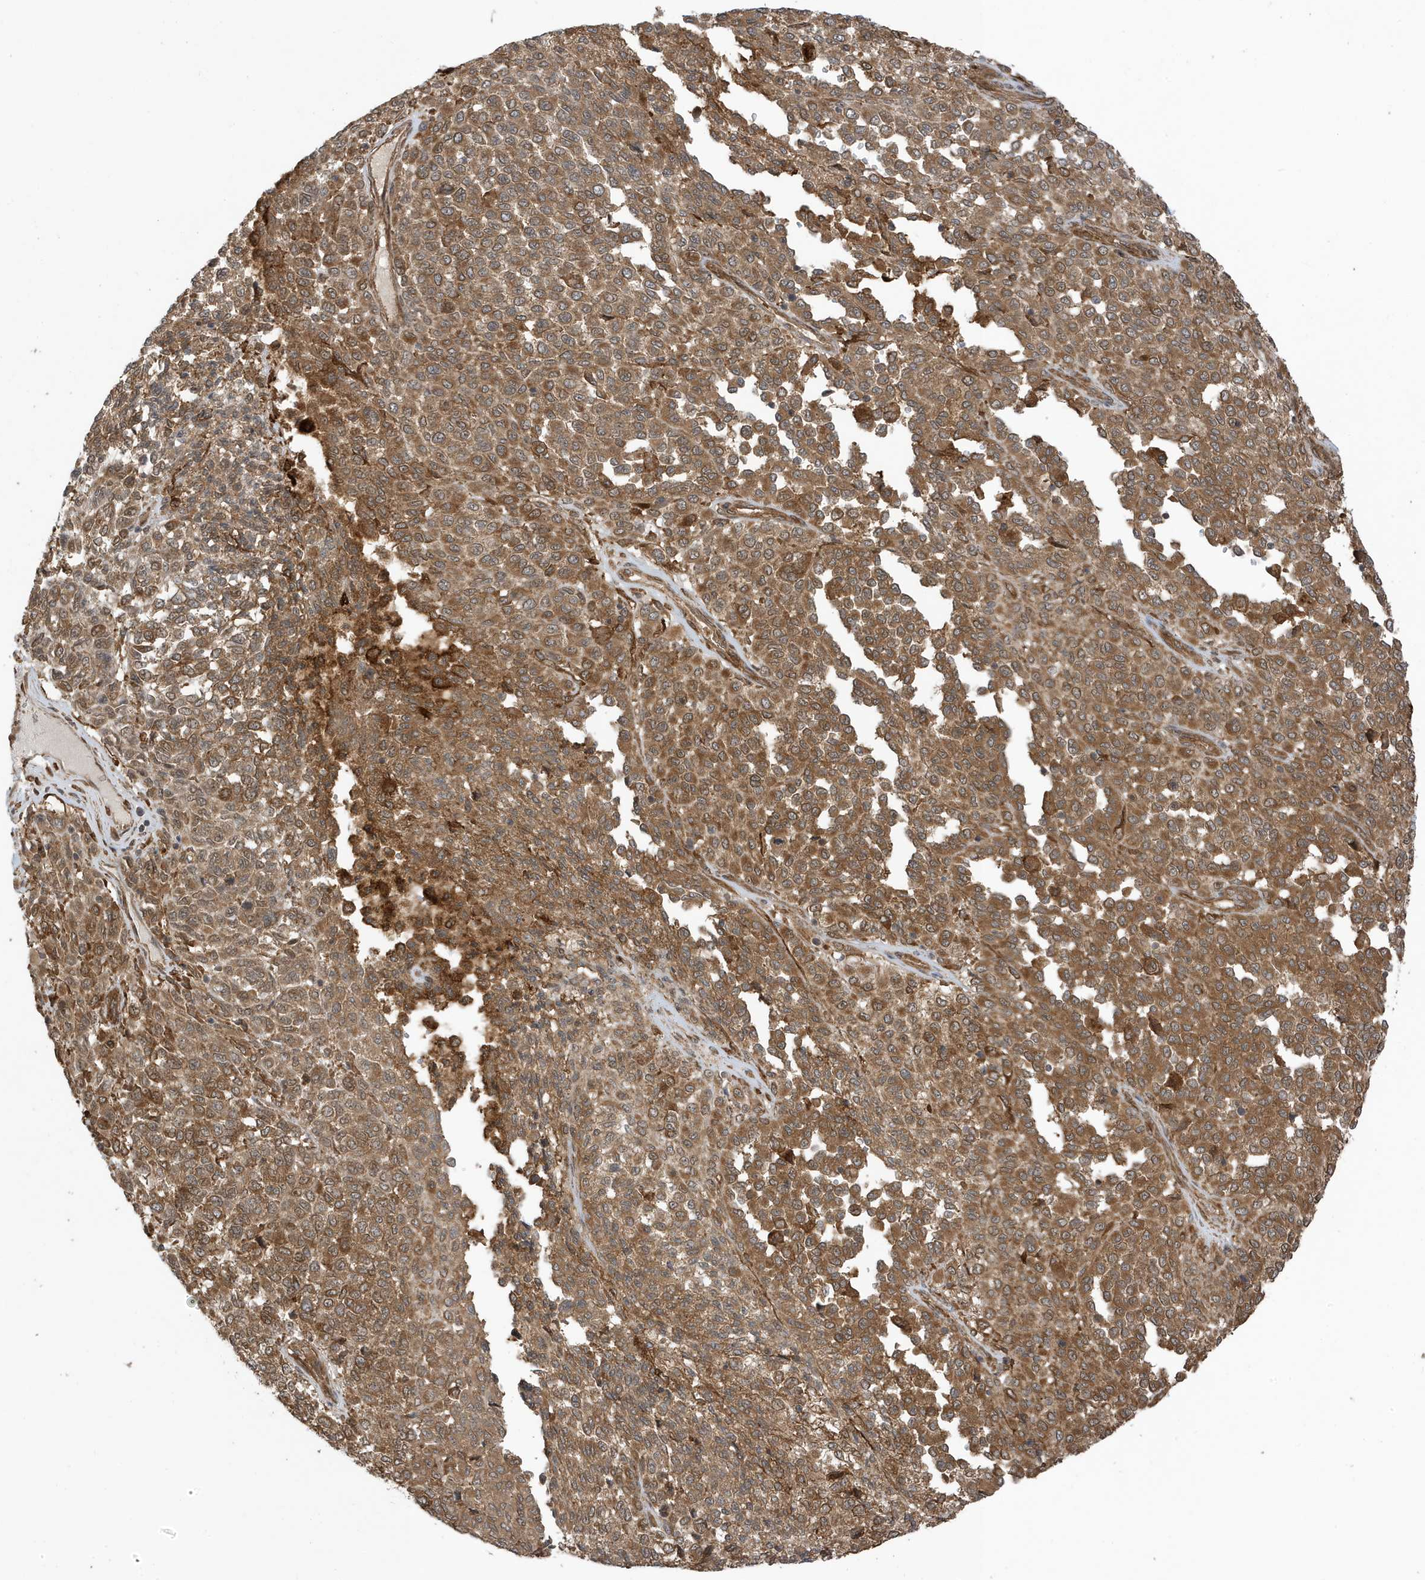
{"staining": {"intensity": "moderate", "quantity": ">75%", "location": "cytoplasmic/membranous"}, "tissue": "melanoma", "cell_type": "Tumor cells", "image_type": "cancer", "snomed": [{"axis": "morphology", "description": "Malignant melanoma, Metastatic site"}, {"axis": "topography", "description": "Pancreas"}], "caption": "Moderate cytoplasmic/membranous positivity is seen in about >75% of tumor cells in malignant melanoma (metastatic site). (DAB (3,3'-diaminobenzidine) = brown stain, brightfield microscopy at high magnification).", "gene": "CDC42EP3", "patient": {"sex": "female", "age": 30}}